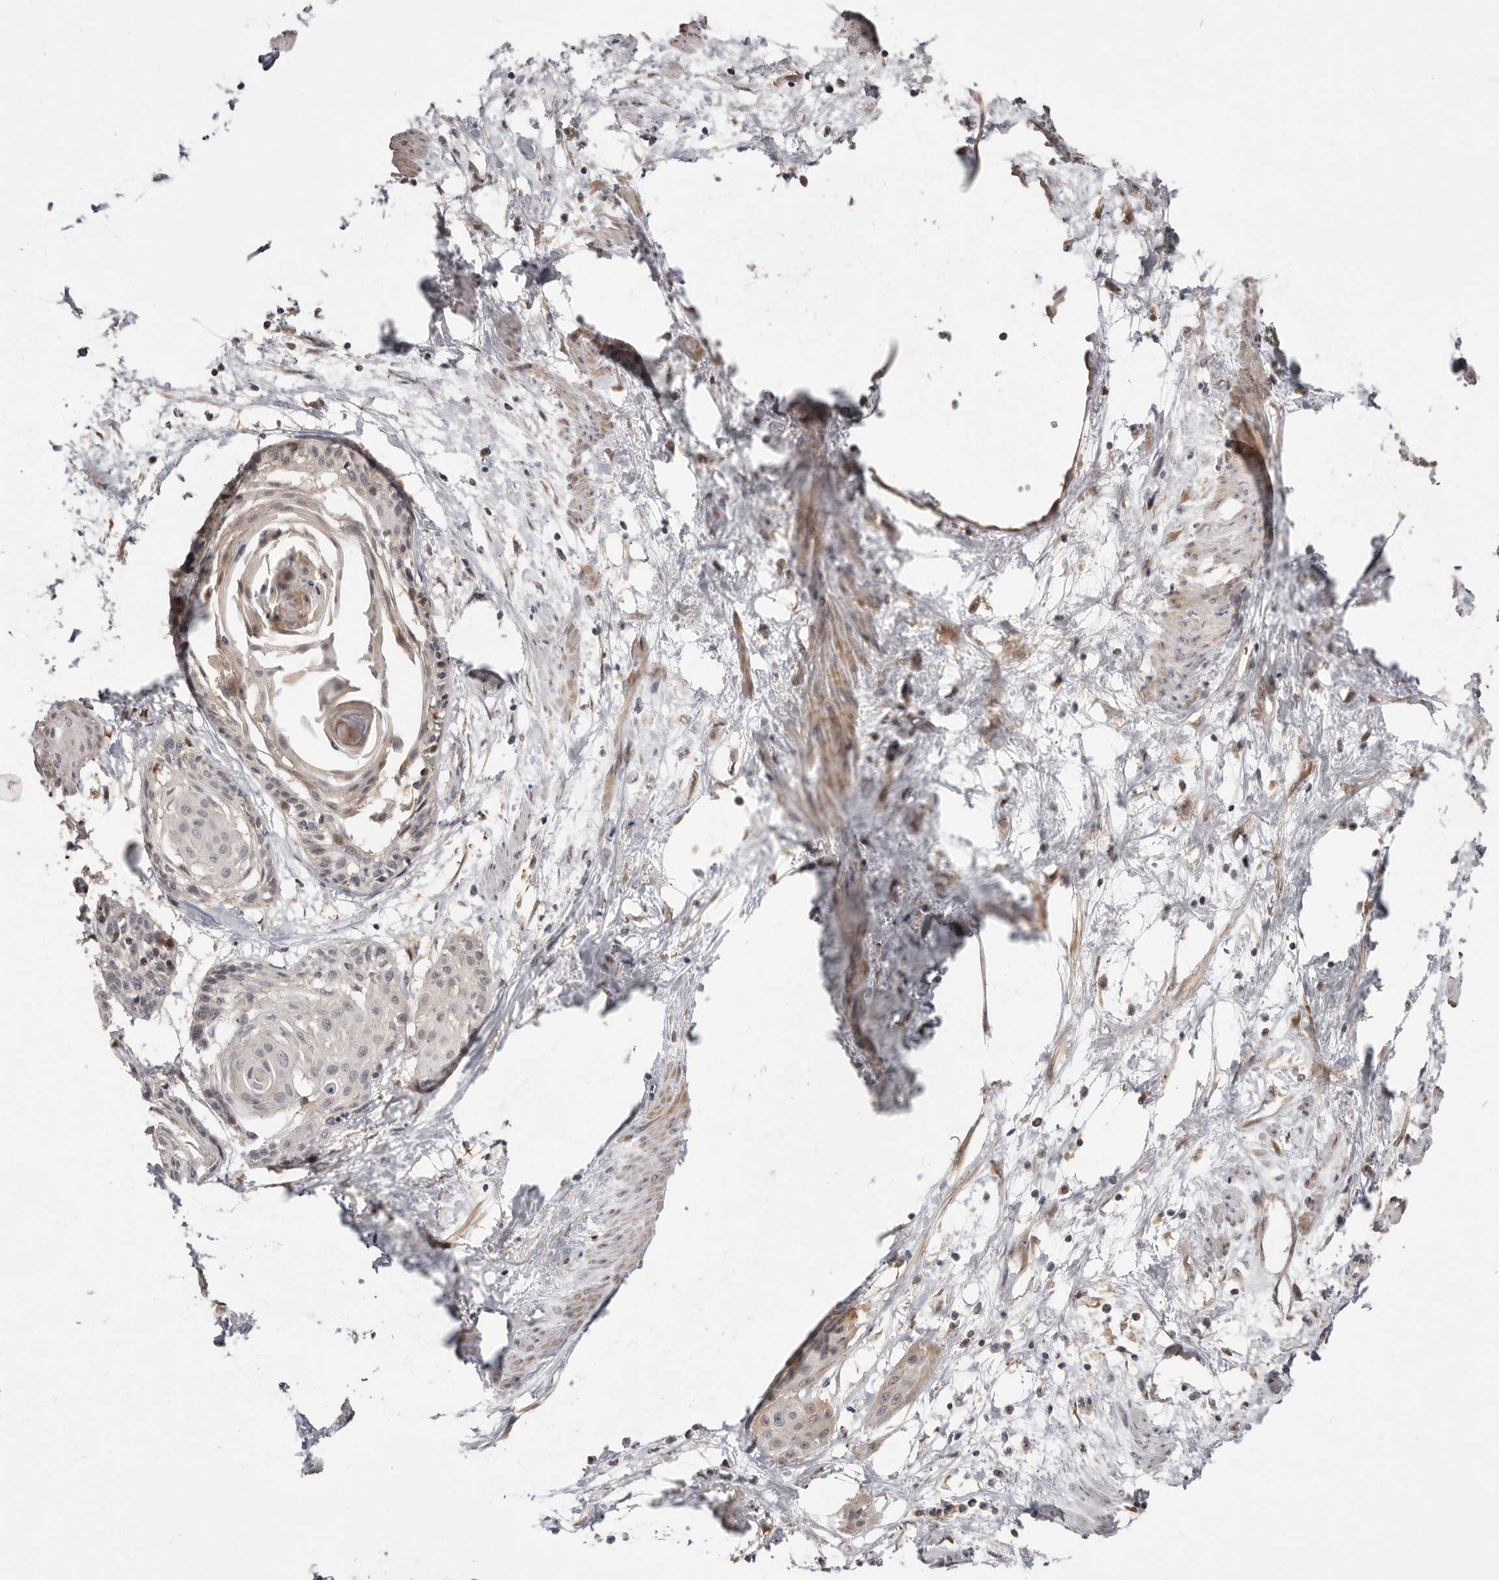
{"staining": {"intensity": "weak", "quantity": "<25%", "location": "nuclear"}, "tissue": "cervical cancer", "cell_type": "Tumor cells", "image_type": "cancer", "snomed": [{"axis": "morphology", "description": "Squamous cell carcinoma, NOS"}, {"axis": "topography", "description": "Cervix"}], "caption": "Immunohistochemical staining of cervical squamous cell carcinoma displays no significant positivity in tumor cells.", "gene": "USP33", "patient": {"sex": "female", "age": 57}}